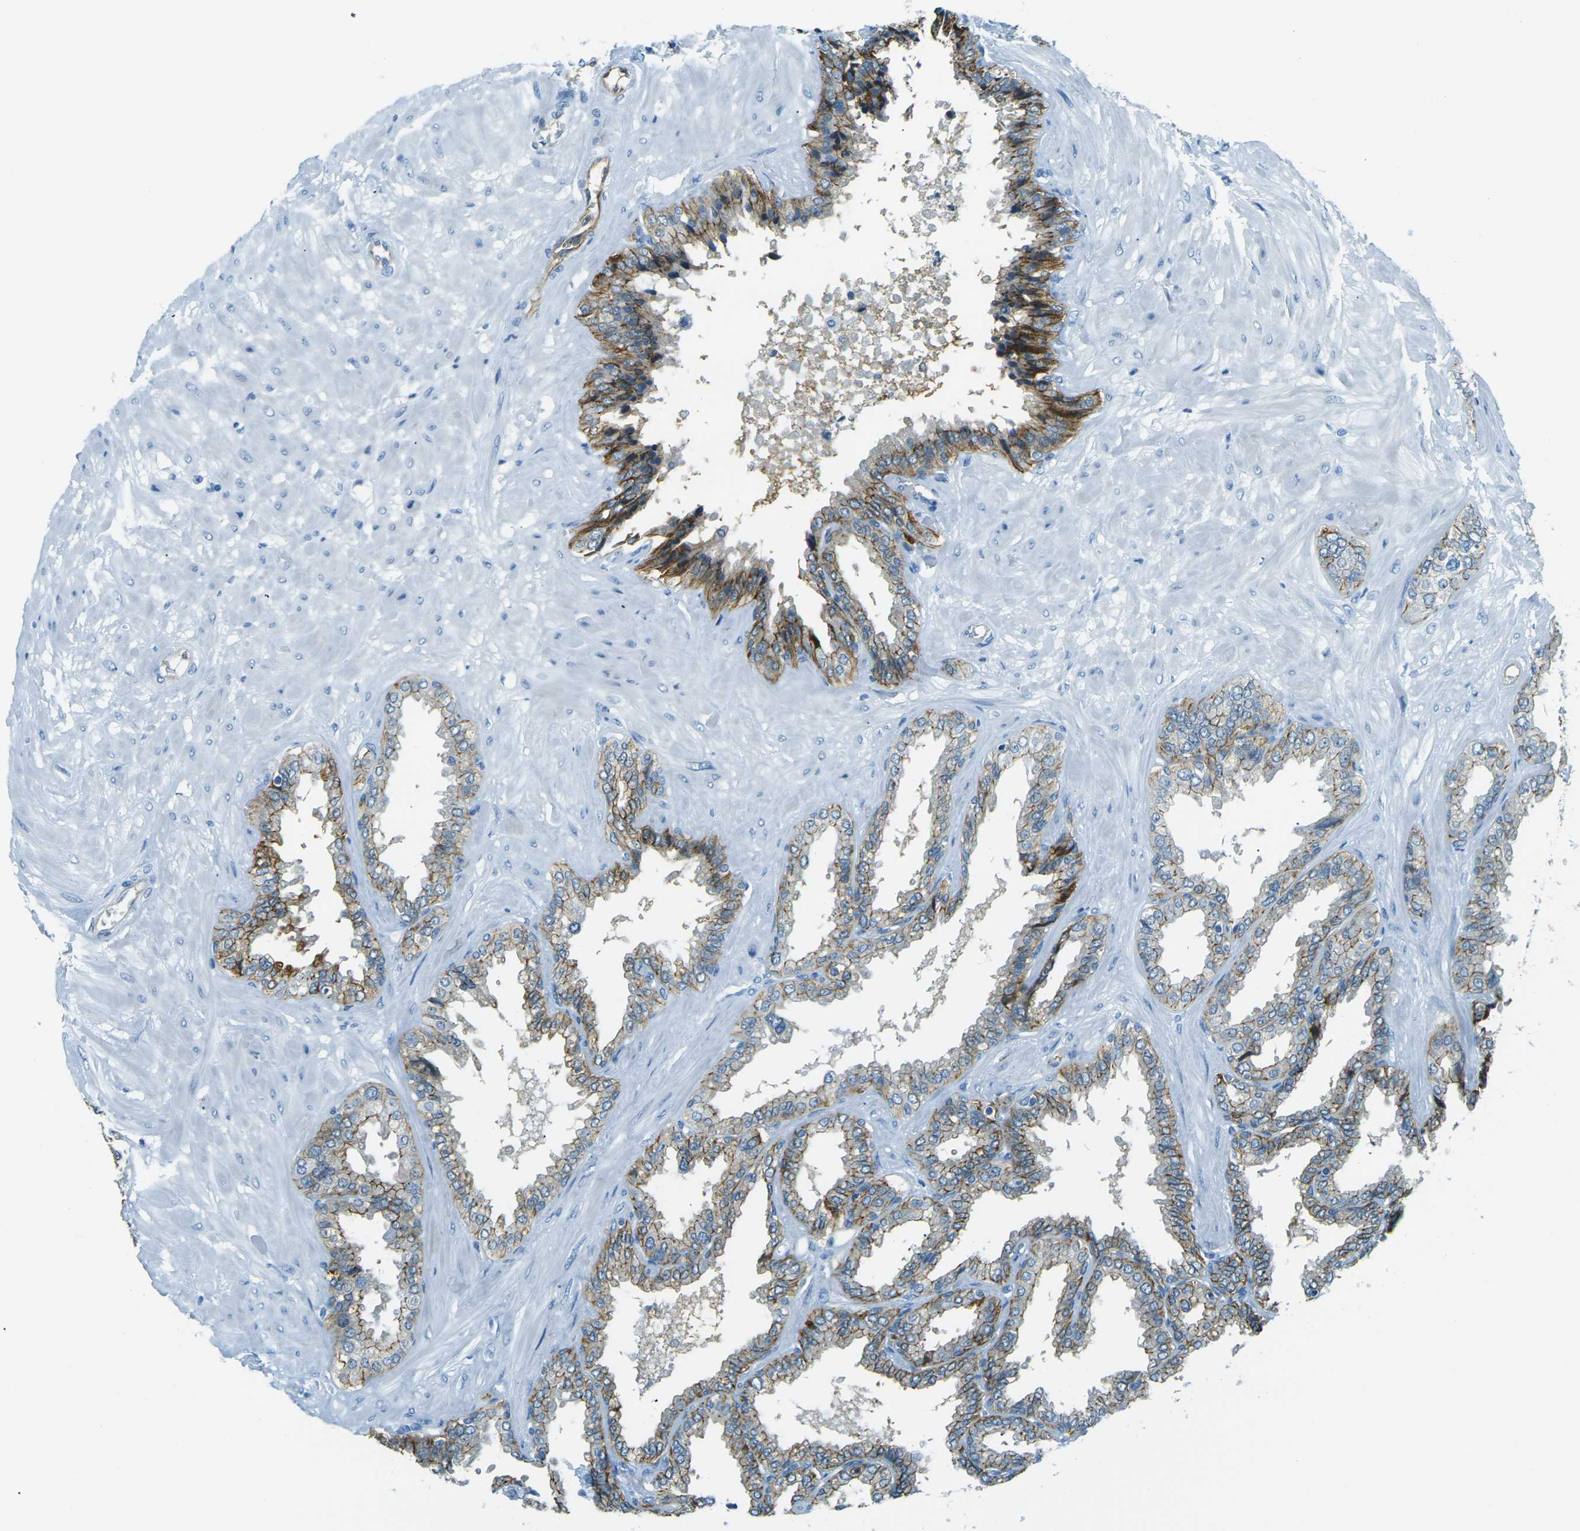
{"staining": {"intensity": "moderate", "quantity": "25%-75%", "location": "cytoplasmic/membranous"}, "tissue": "seminal vesicle", "cell_type": "Glandular cells", "image_type": "normal", "snomed": [{"axis": "morphology", "description": "Normal tissue, NOS"}, {"axis": "topography", "description": "Seminal veicle"}], "caption": "Immunohistochemical staining of normal seminal vesicle exhibits medium levels of moderate cytoplasmic/membranous positivity in about 25%-75% of glandular cells.", "gene": "OCLN", "patient": {"sex": "male", "age": 46}}